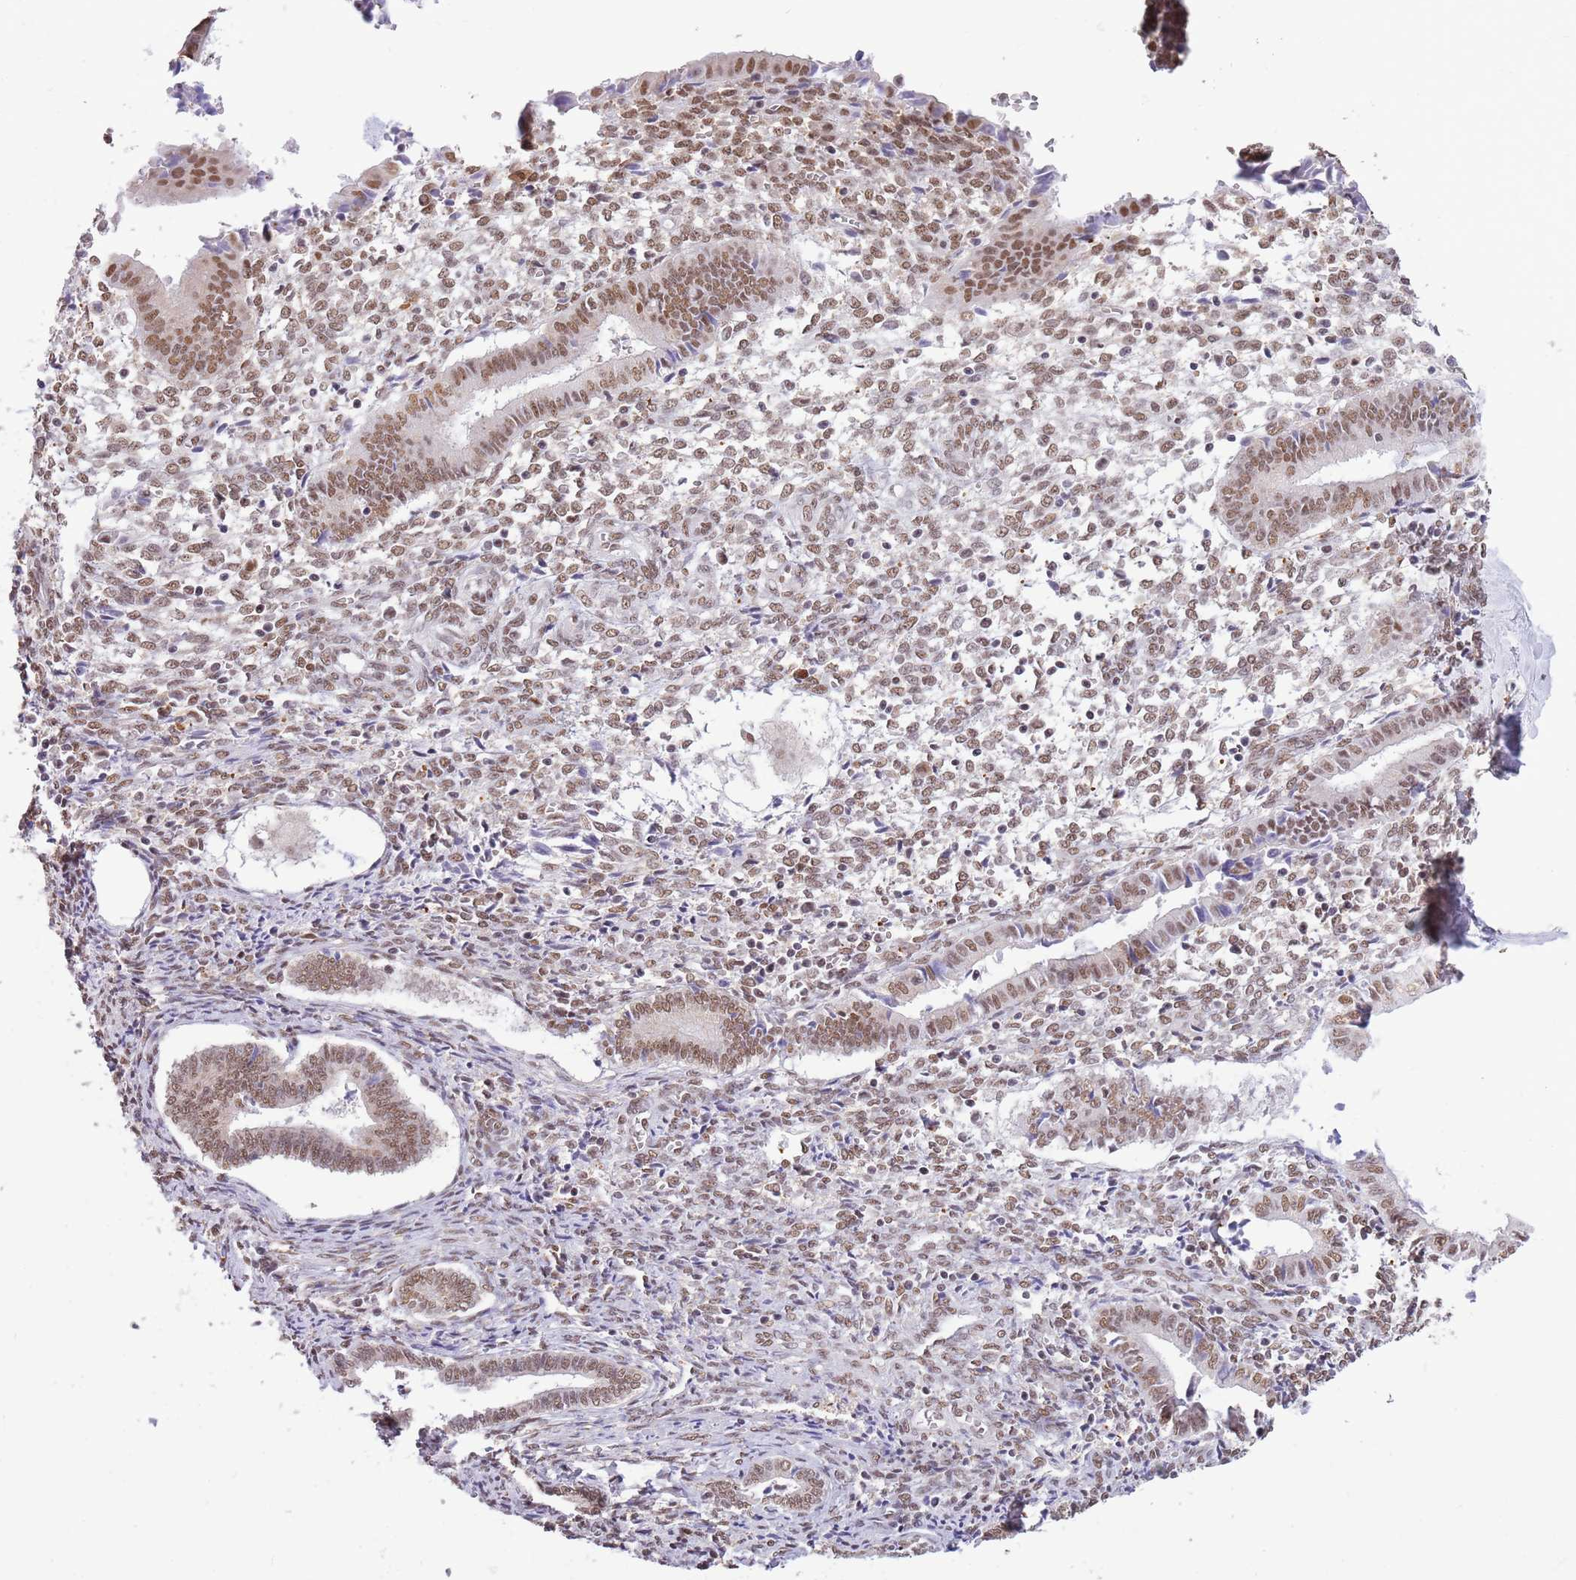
{"staining": {"intensity": "moderate", "quantity": ">75%", "location": "nuclear"}, "tissue": "endometrium", "cell_type": "Cells in endometrial stroma", "image_type": "normal", "snomed": [{"axis": "morphology", "description": "Normal tissue, NOS"}, {"axis": "topography", "description": "Other"}, {"axis": "topography", "description": "Endometrium"}], "caption": "An image showing moderate nuclear expression in approximately >75% of cells in endometrial stroma in benign endometrium, as visualized by brown immunohistochemical staining.", "gene": "TRIM32", "patient": {"sex": "female", "age": 44}}